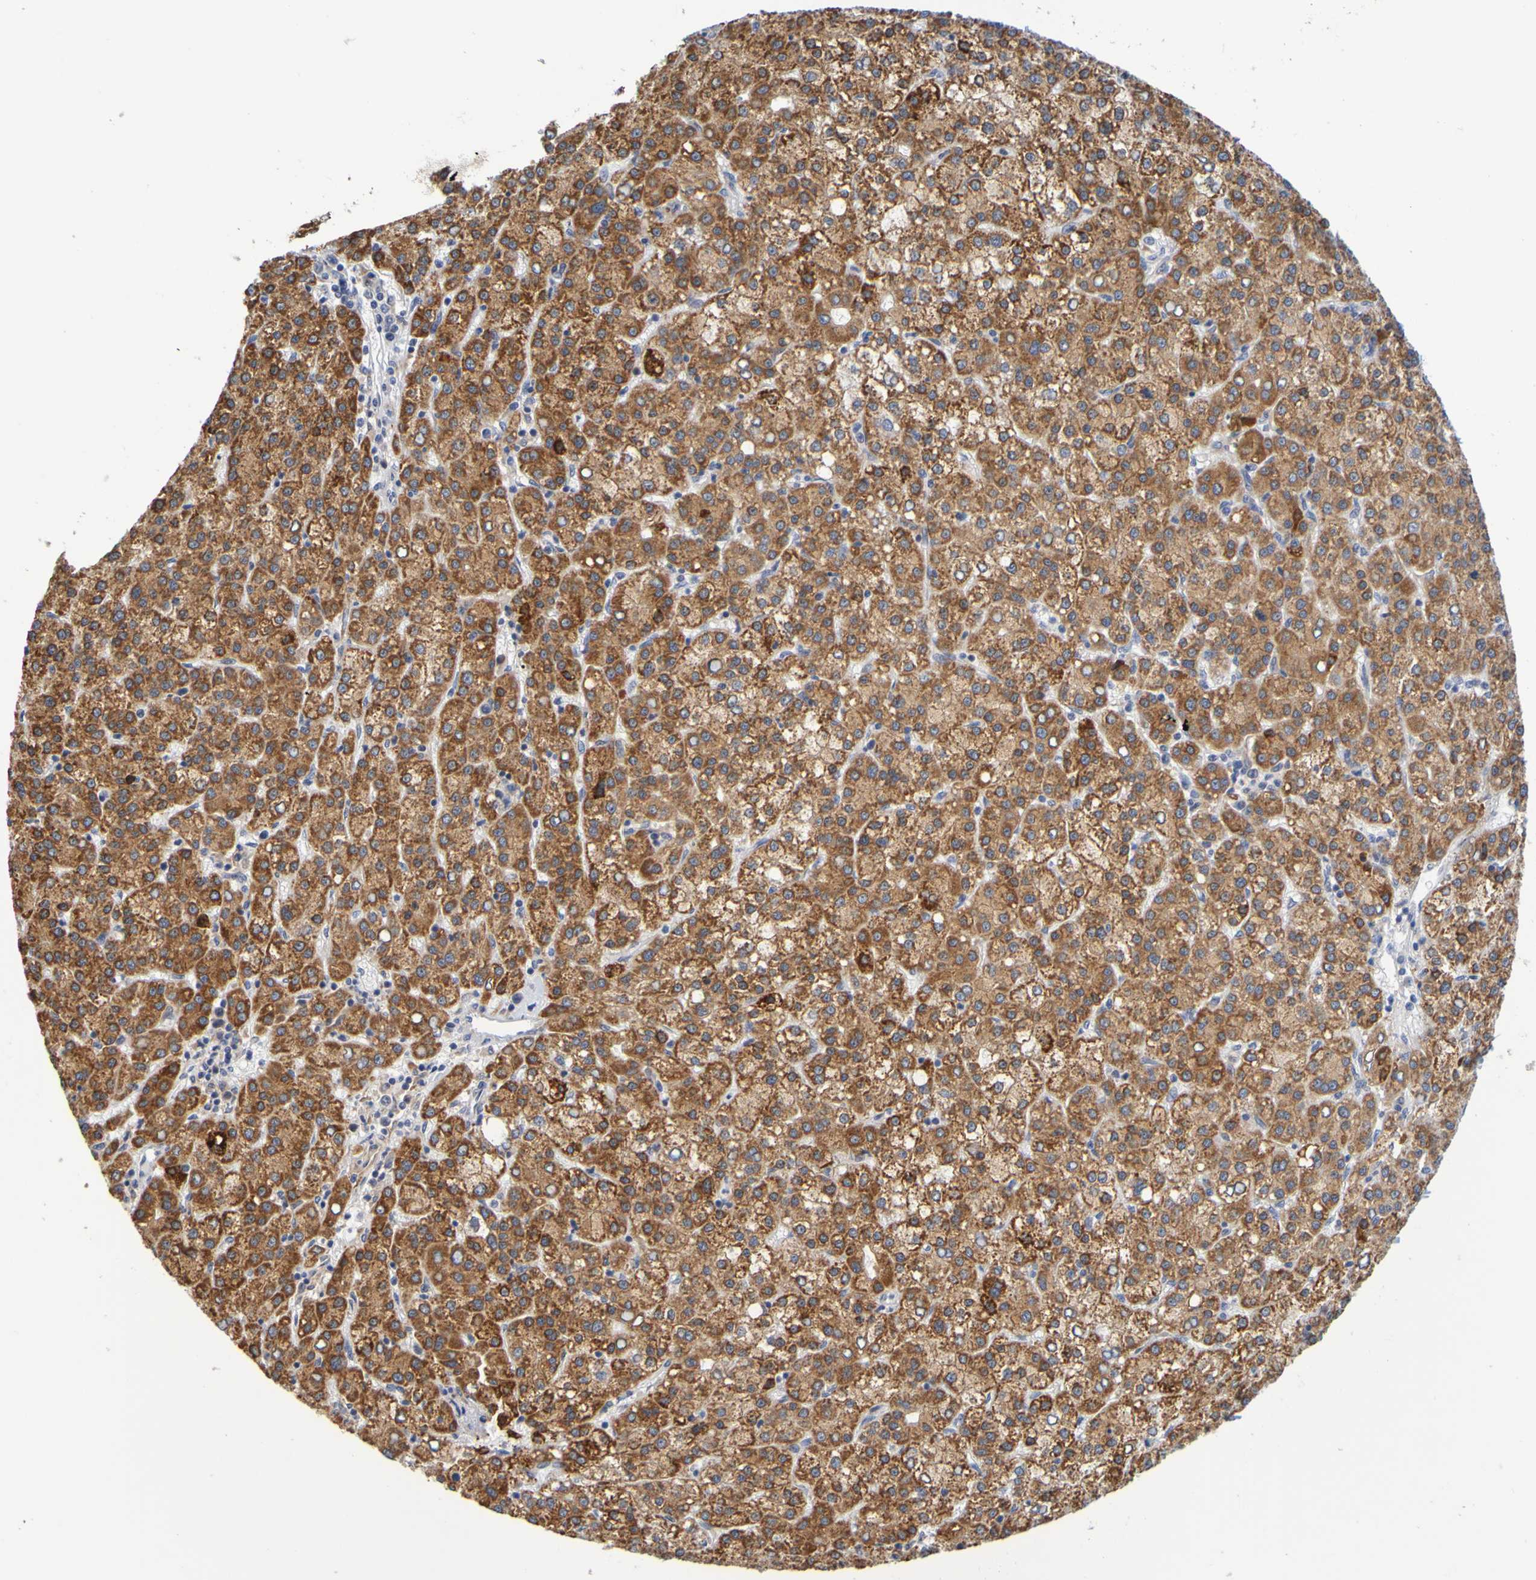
{"staining": {"intensity": "strong", "quantity": "25%-75%", "location": "cytoplasmic/membranous"}, "tissue": "liver cancer", "cell_type": "Tumor cells", "image_type": "cancer", "snomed": [{"axis": "morphology", "description": "Carcinoma, Hepatocellular, NOS"}, {"axis": "topography", "description": "Liver"}], "caption": "IHC (DAB (3,3'-diaminobenzidine)) staining of liver cancer demonstrates strong cytoplasmic/membranous protein expression in approximately 25%-75% of tumor cells.", "gene": "SIL1", "patient": {"sex": "female", "age": 58}}